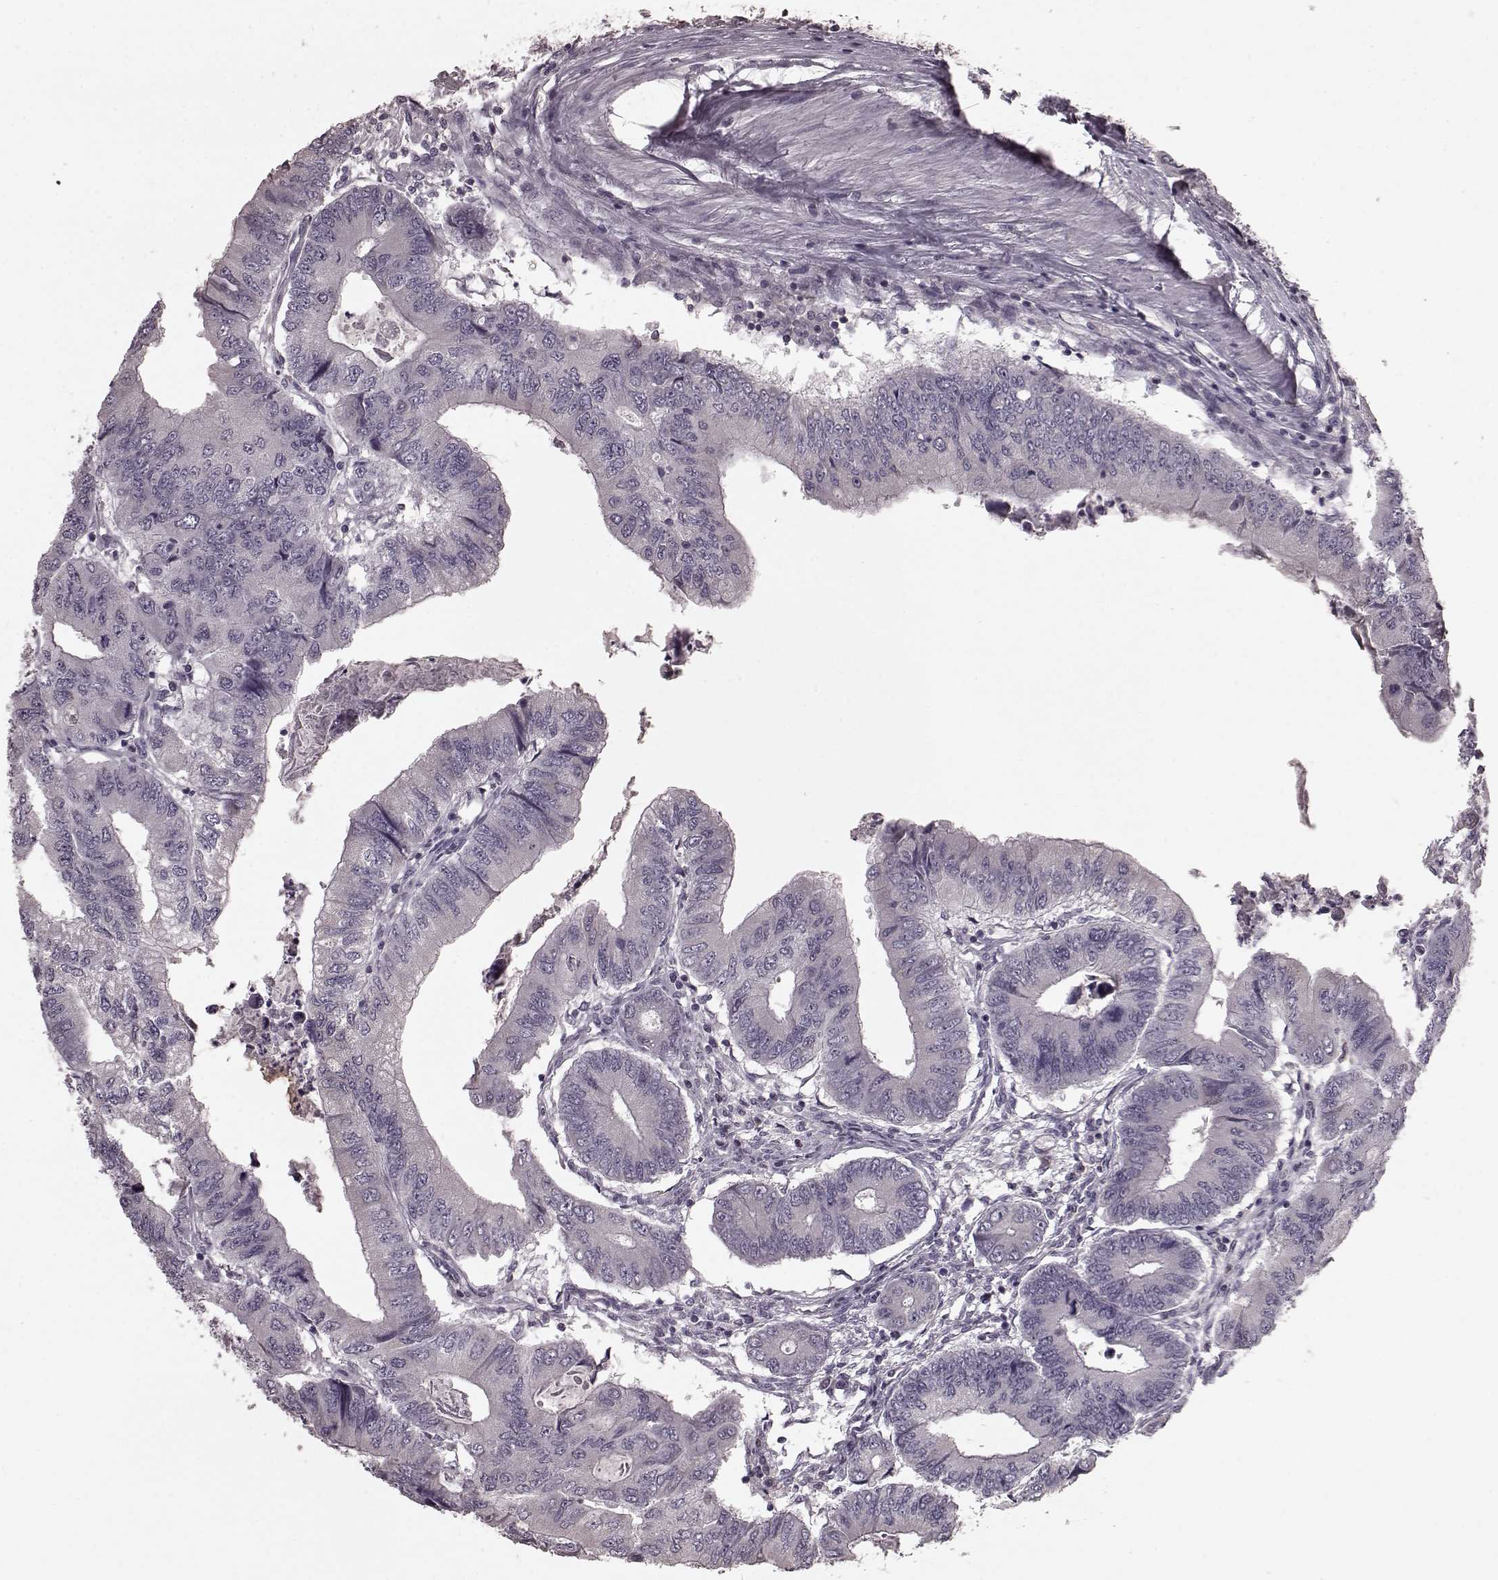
{"staining": {"intensity": "negative", "quantity": "none", "location": "none"}, "tissue": "colorectal cancer", "cell_type": "Tumor cells", "image_type": "cancer", "snomed": [{"axis": "morphology", "description": "Adenocarcinoma, NOS"}, {"axis": "topography", "description": "Colon"}], "caption": "This is a micrograph of IHC staining of colorectal cancer, which shows no expression in tumor cells.", "gene": "CD28", "patient": {"sex": "male", "age": 53}}